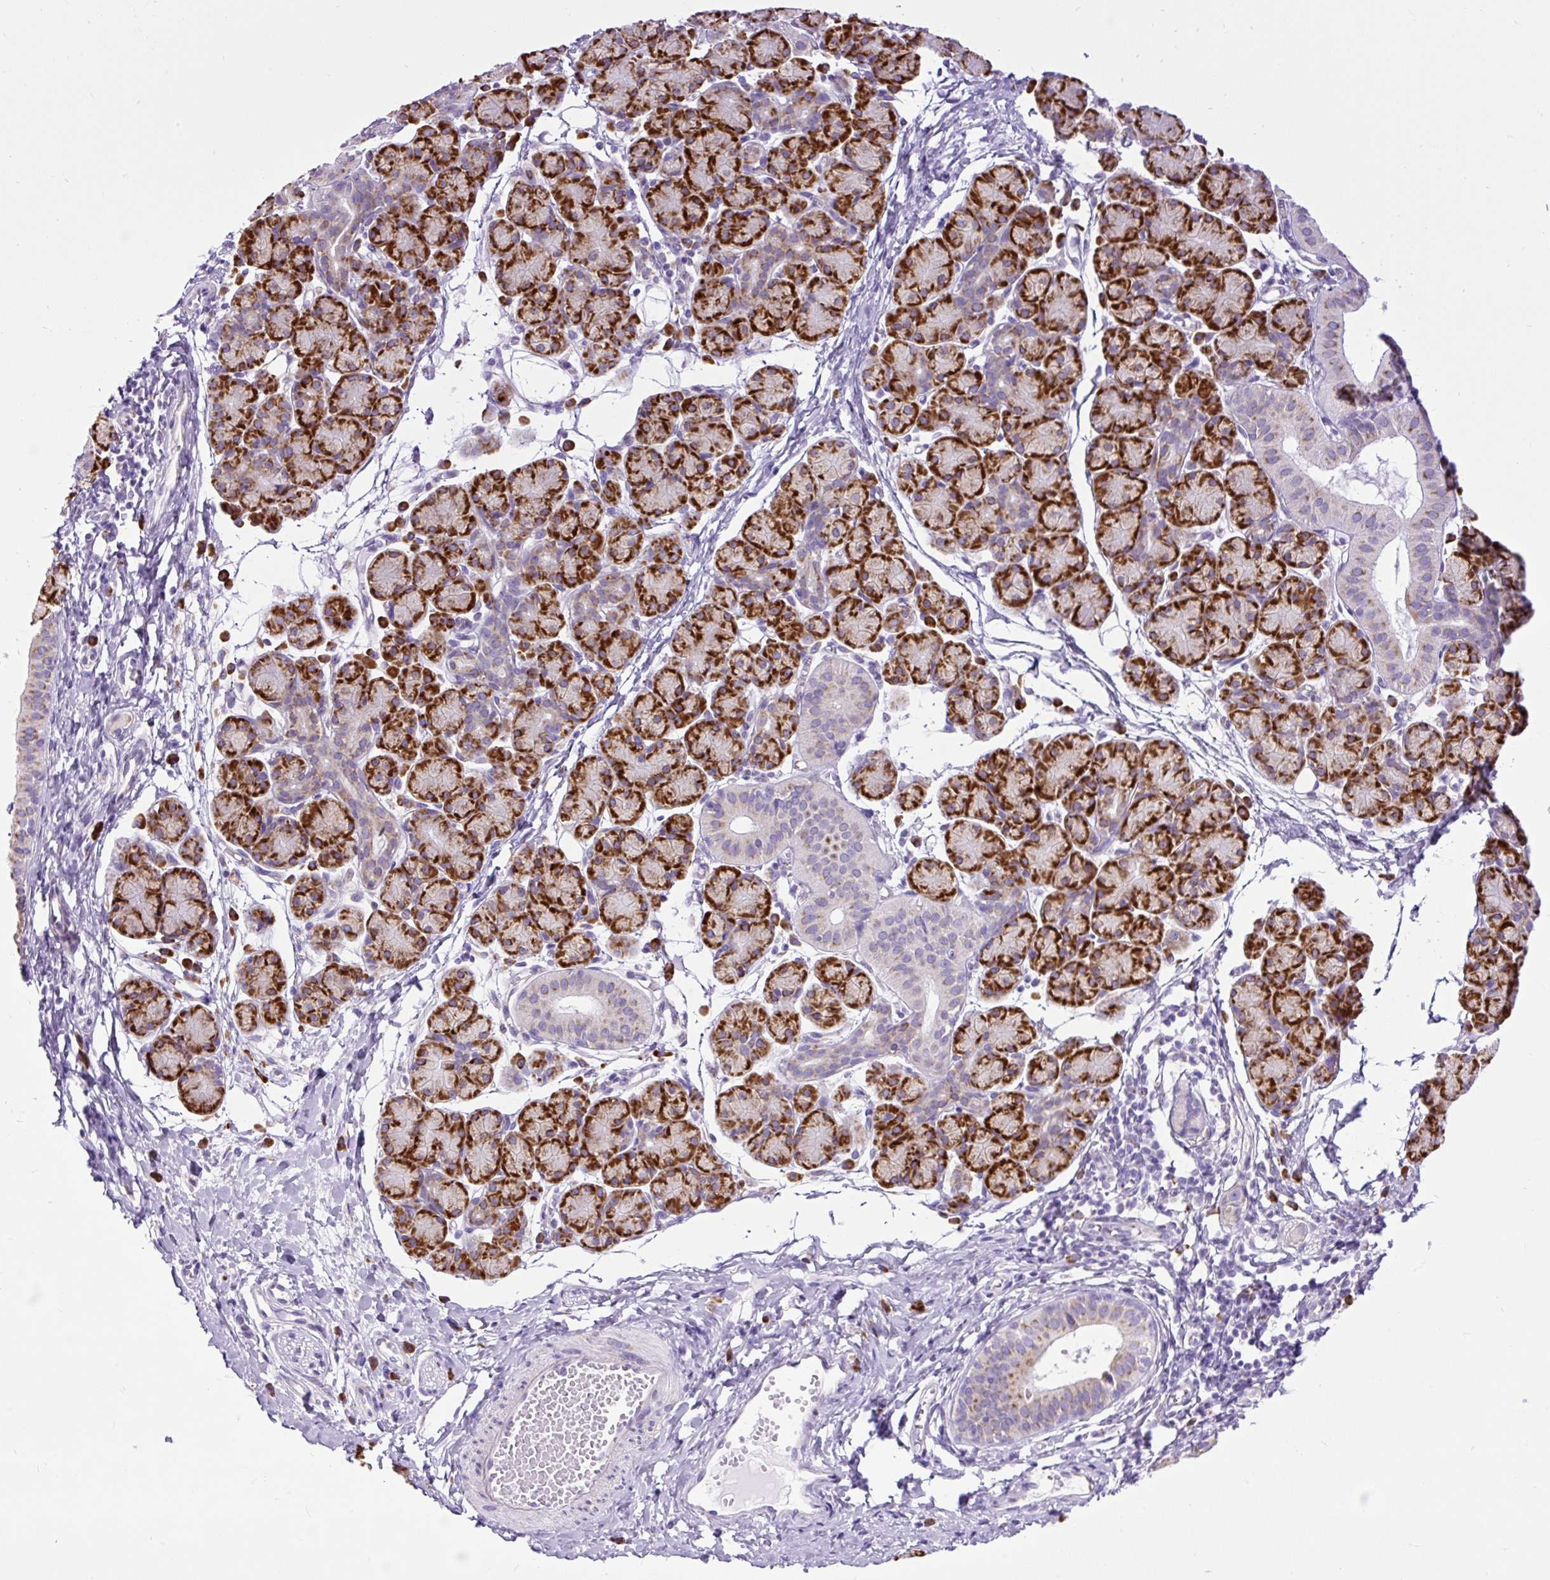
{"staining": {"intensity": "strong", "quantity": ">75%", "location": "cytoplasmic/membranous"}, "tissue": "salivary gland", "cell_type": "Glandular cells", "image_type": "normal", "snomed": [{"axis": "morphology", "description": "Normal tissue, NOS"}, {"axis": "morphology", "description": "Inflammation, NOS"}, {"axis": "topography", "description": "Lymph node"}, {"axis": "topography", "description": "Salivary gland"}], "caption": "A micrograph of salivary gland stained for a protein exhibits strong cytoplasmic/membranous brown staining in glandular cells.", "gene": "DDOST", "patient": {"sex": "male", "age": 3}}